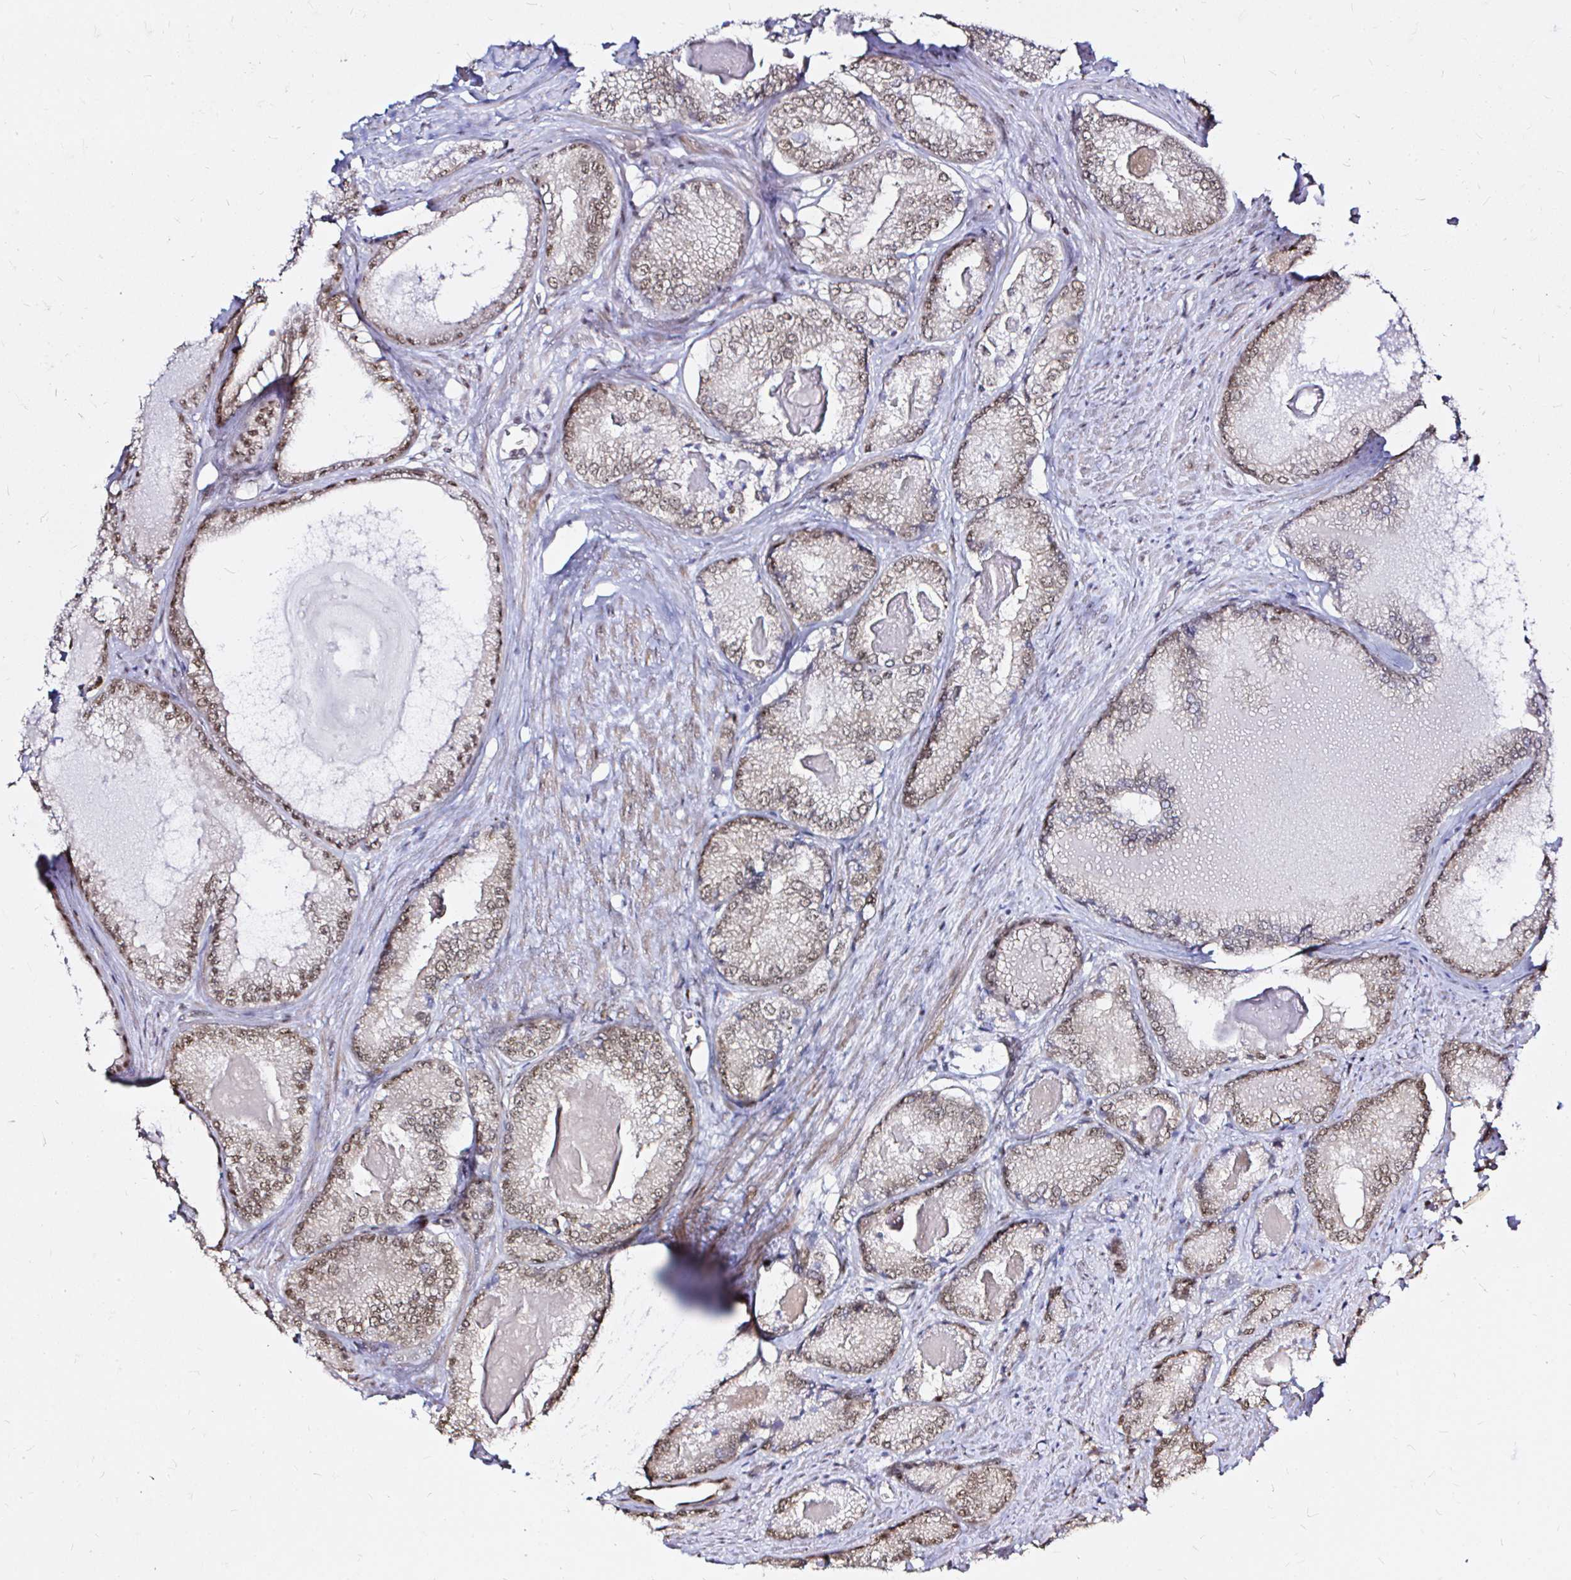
{"staining": {"intensity": "moderate", "quantity": ">75%", "location": "nuclear"}, "tissue": "prostate cancer", "cell_type": "Tumor cells", "image_type": "cancer", "snomed": [{"axis": "morphology", "description": "Adenocarcinoma, NOS"}, {"axis": "morphology", "description": "Adenocarcinoma, Low grade"}, {"axis": "topography", "description": "Prostate"}], "caption": "Brown immunohistochemical staining in human adenocarcinoma (prostate) shows moderate nuclear staining in about >75% of tumor cells. (Brightfield microscopy of DAB IHC at high magnification).", "gene": "SNRPC", "patient": {"sex": "male", "age": 68}}